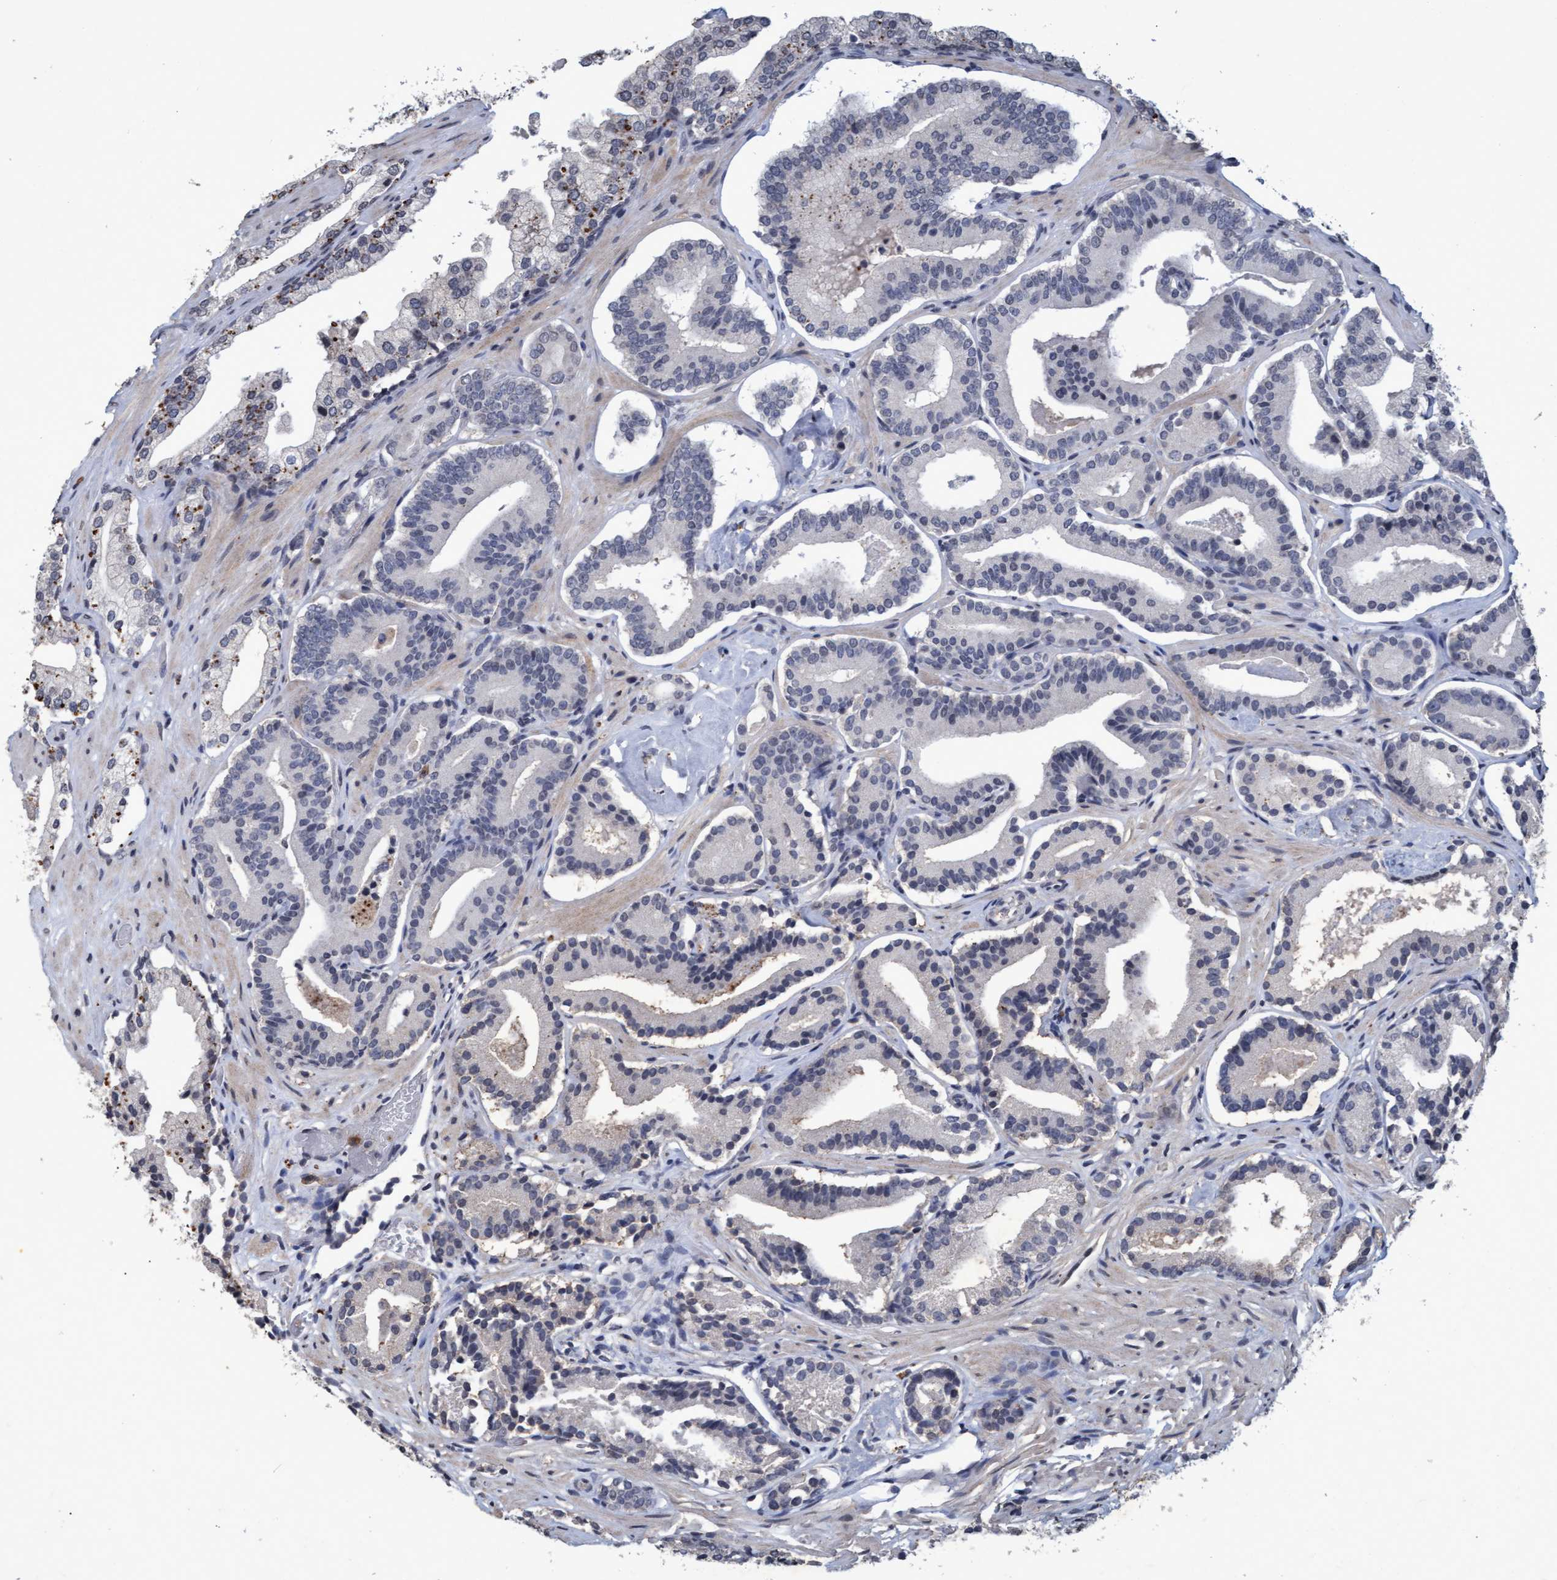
{"staining": {"intensity": "negative", "quantity": "none", "location": "none"}, "tissue": "prostate cancer", "cell_type": "Tumor cells", "image_type": "cancer", "snomed": [{"axis": "morphology", "description": "Adenocarcinoma, Low grade"}, {"axis": "topography", "description": "Prostate"}], "caption": "The IHC histopathology image has no significant expression in tumor cells of prostate cancer tissue.", "gene": "GALC", "patient": {"sex": "male", "age": 51}}